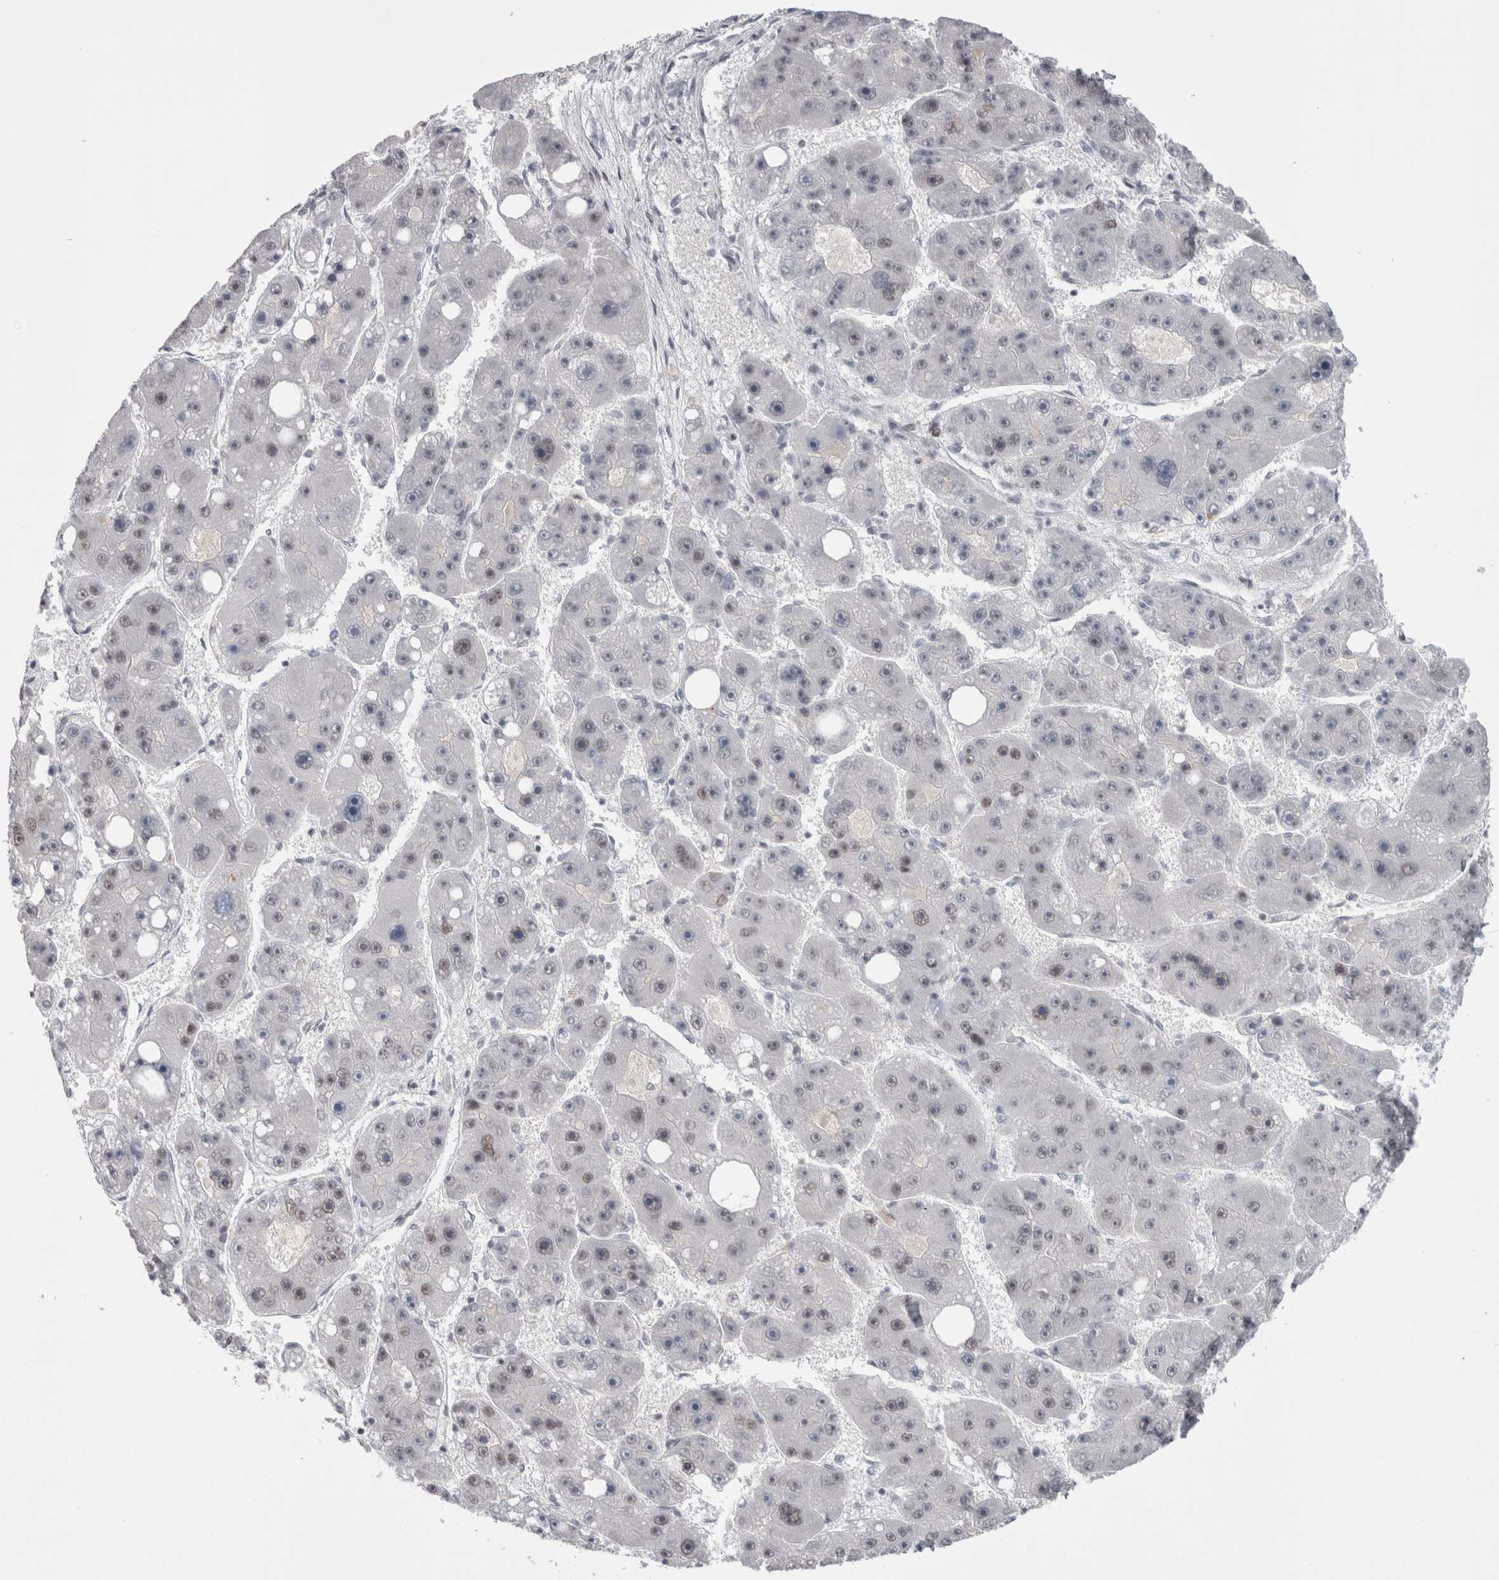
{"staining": {"intensity": "negative", "quantity": "none", "location": "none"}, "tissue": "liver cancer", "cell_type": "Tumor cells", "image_type": "cancer", "snomed": [{"axis": "morphology", "description": "Carcinoma, Hepatocellular, NOS"}, {"axis": "topography", "description": "Liver"}], "caption": "A high-resolution micrograph shows immunohistochemistry (IHC) staining of liver cancer (hepatocellular carcinoma), which demonstrates no significant expression in tumor cells.", "gene": "FNDC8", "patient": {"sex": "female", "age": 61}}